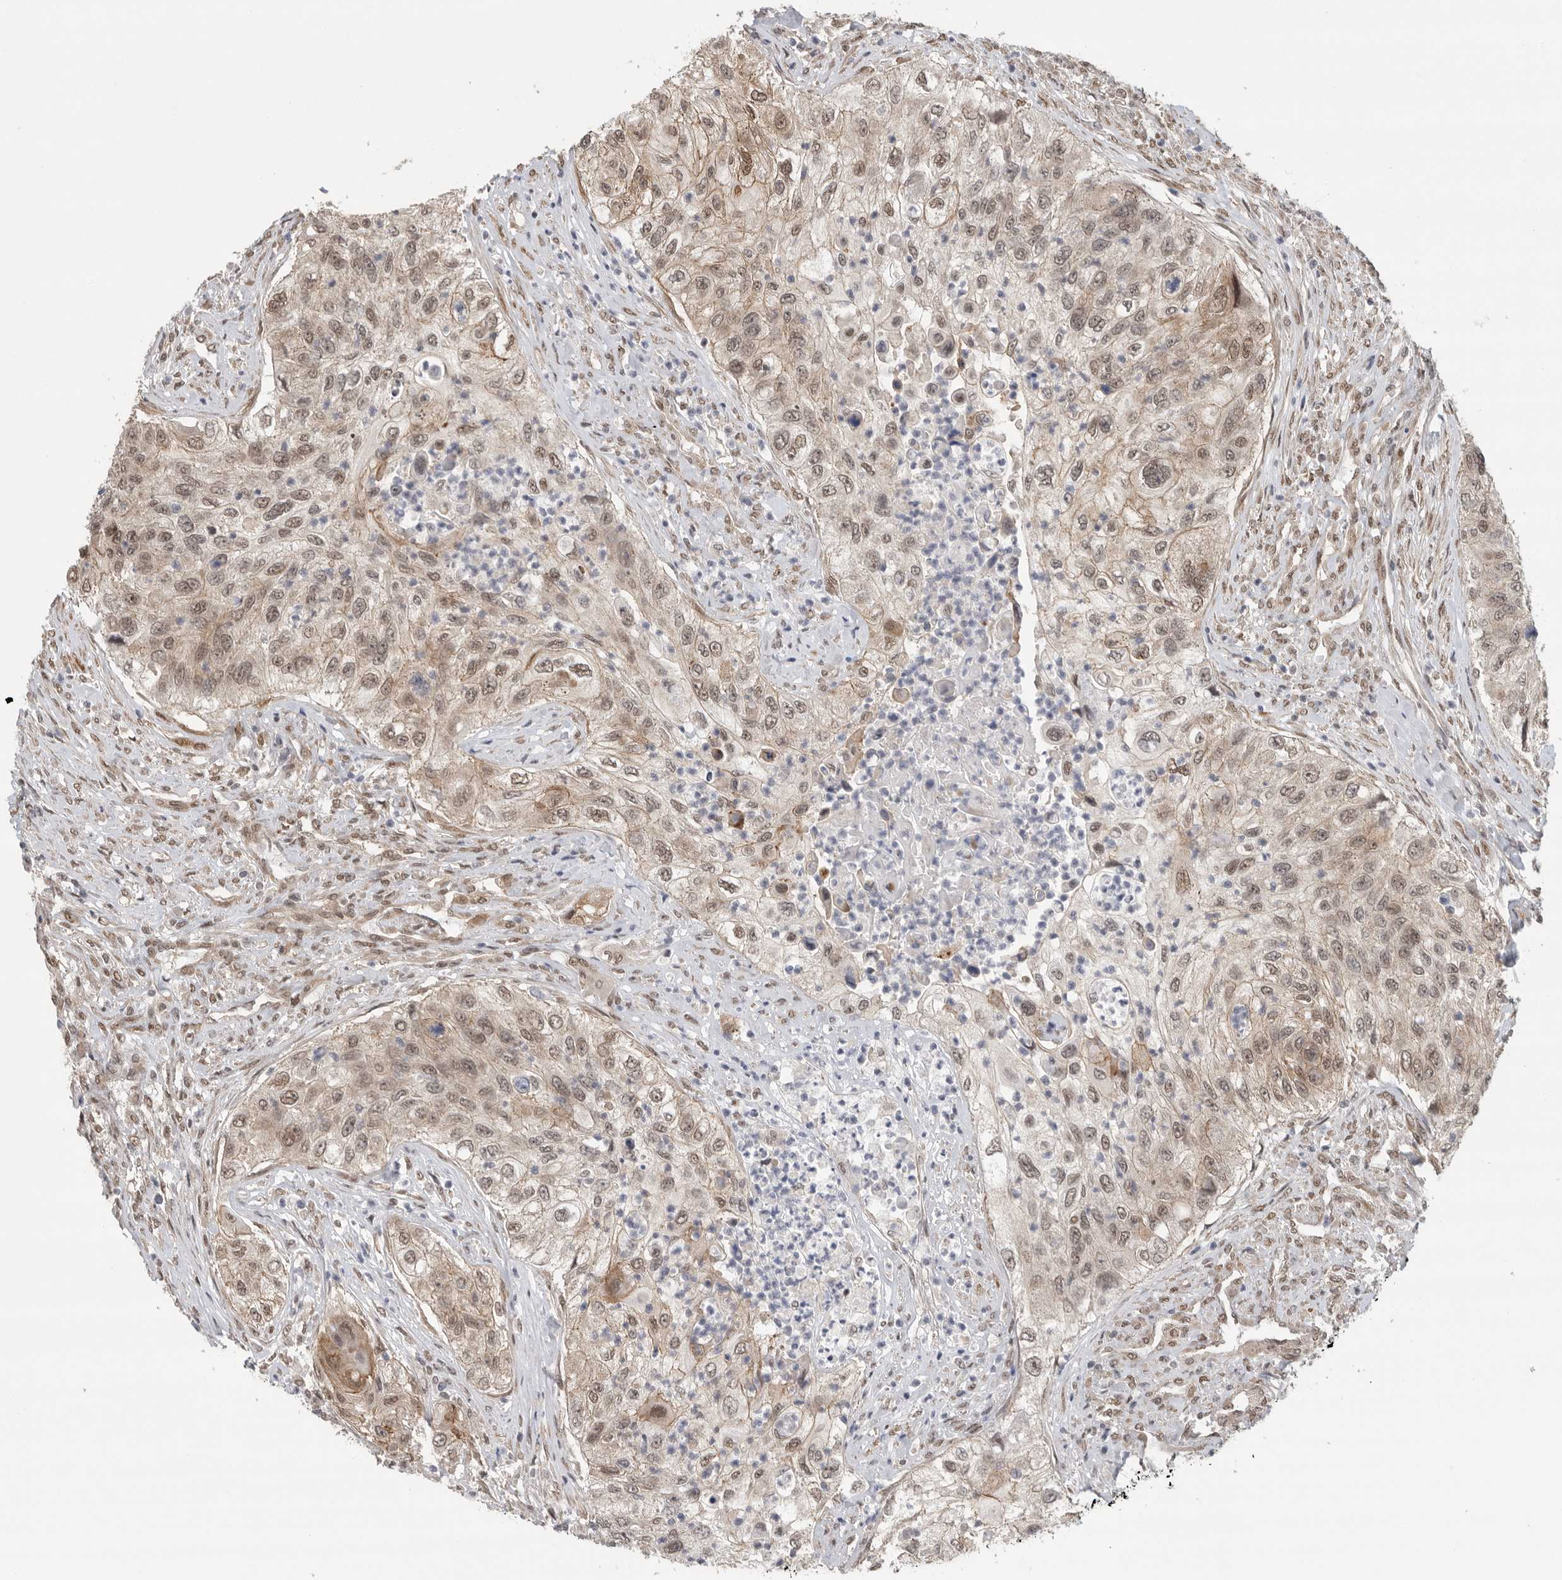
{"staining": {"intensity": "weak", "quantity": ">75%", "location": "cytoplasmic/membranous,nuclear"}, "tissue": "urothelial cancer", "cell_type": "Tumor cells", "image_type": "cancer", "snomed": [{"axis": "morphology", "description": "Urothelial carcinoma, High grade"}, {"axis": "topography", "description": "Urinary bladder"}], "caption": "DAB immunohistochemical staining of human high-grade urothelial carcinoma demonstrates weak cytoplasmic/membranous and nuclear protein expression in approximately >75% of tumor cells.", "gene": "VPS50", "patient": {"sex": "female", "age": 60}}